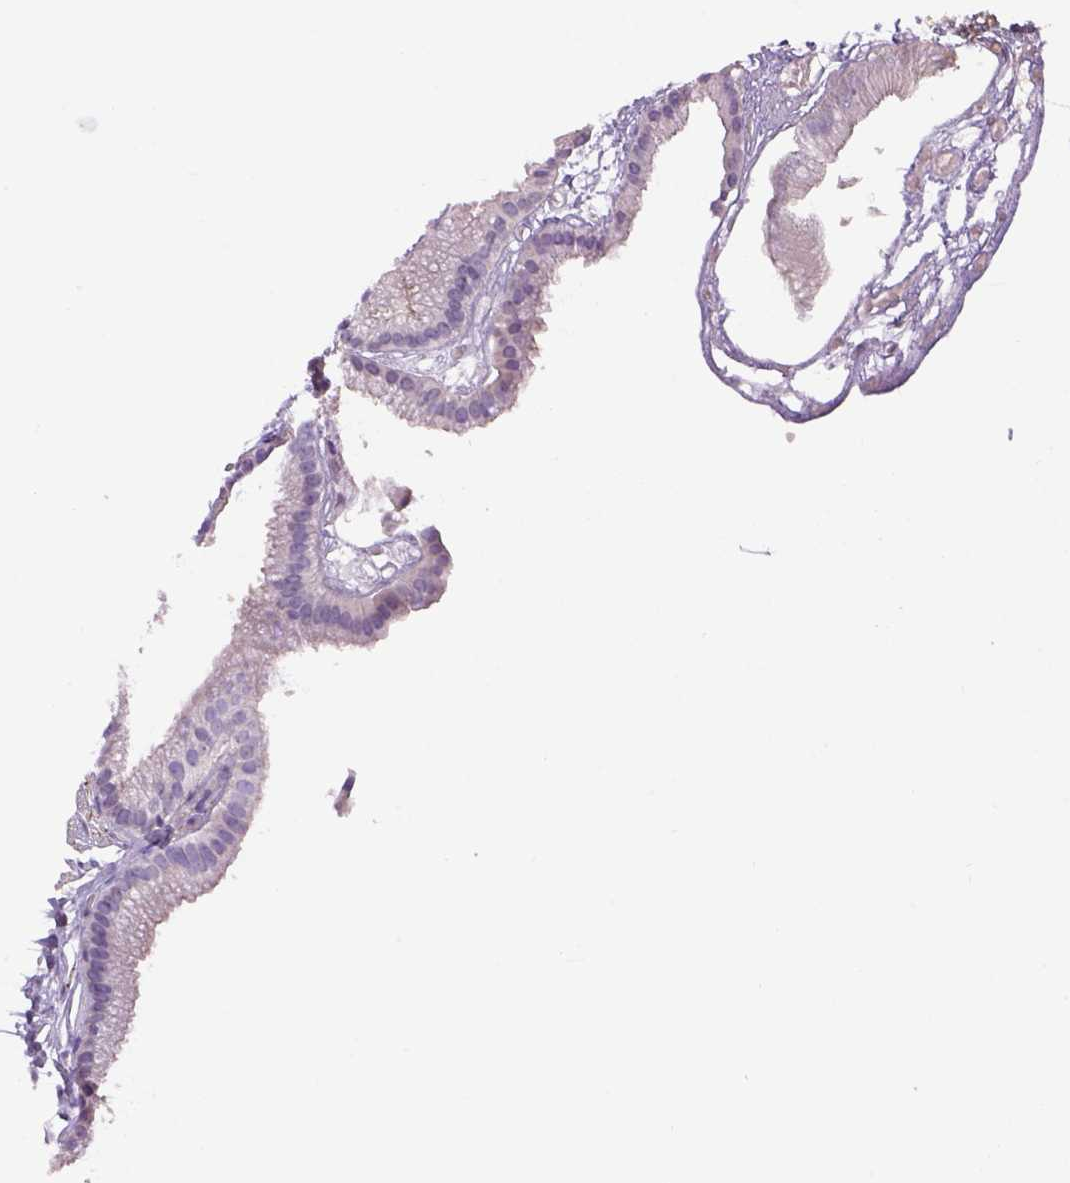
{"staining": {"intensity": "negative", "quantity": "none", "location": "none"}, "tissue": "gallbladder", "cell_type": "Glandular cells", "image_type": "normal", "snomed": [{"axis": "morphology", "description": "Normal tissue, NOS"}, {"axis": "topography", "description": "Gallbladder"}], "caption": "High magnification brightfield microscopy of normal gallbladder stained with DAB (brown) and counterstained with hematoxylin (blue): glandular cells show no significant expression.", "gene": "DBH", "patient": {"sex": "female", "age": 45}}